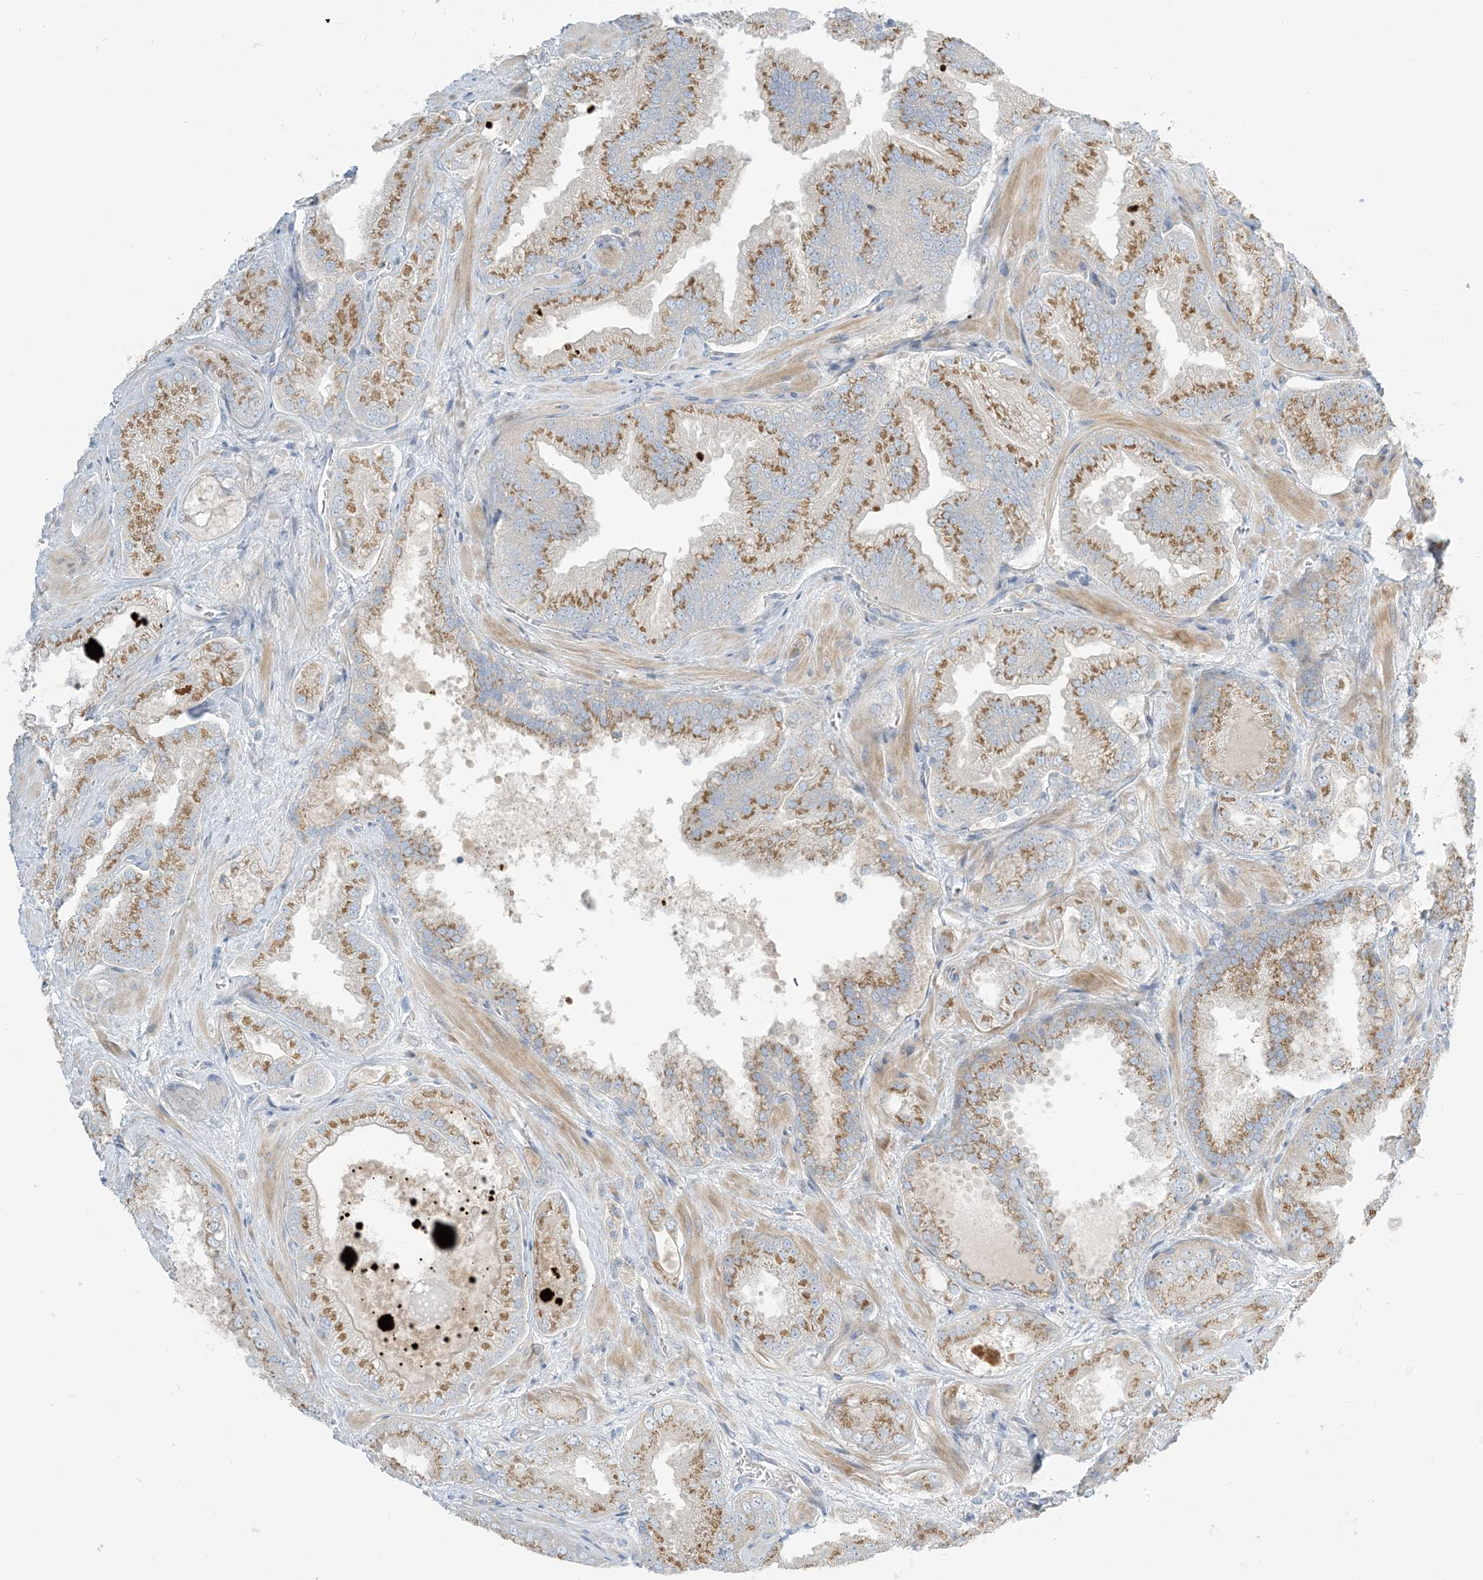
{"staining": {"intensity": "moderate", "quantity": ">75%", "location": "cytoplasmic/membranous"}, "tissue": "prostate cancer", "cell_type": "Tumor cells", "image_type": "cancer", "snomed": [{"axis": "morphology", "description": "Adenocarcinoma, High grade"}, {"axis": "topography", "description": "Prostate"}], "caption": "Moderate cytoplasmic/membranous protein expression is identified in approximately >75% of tumor cells in prostate cancer. The staining was performed using DAB, with brown indicating positive protein expression. Nuclei are stained blue with hematoxylin.", "gene": "AFTPH", "patient": {"sex": "male", "age": 58}}